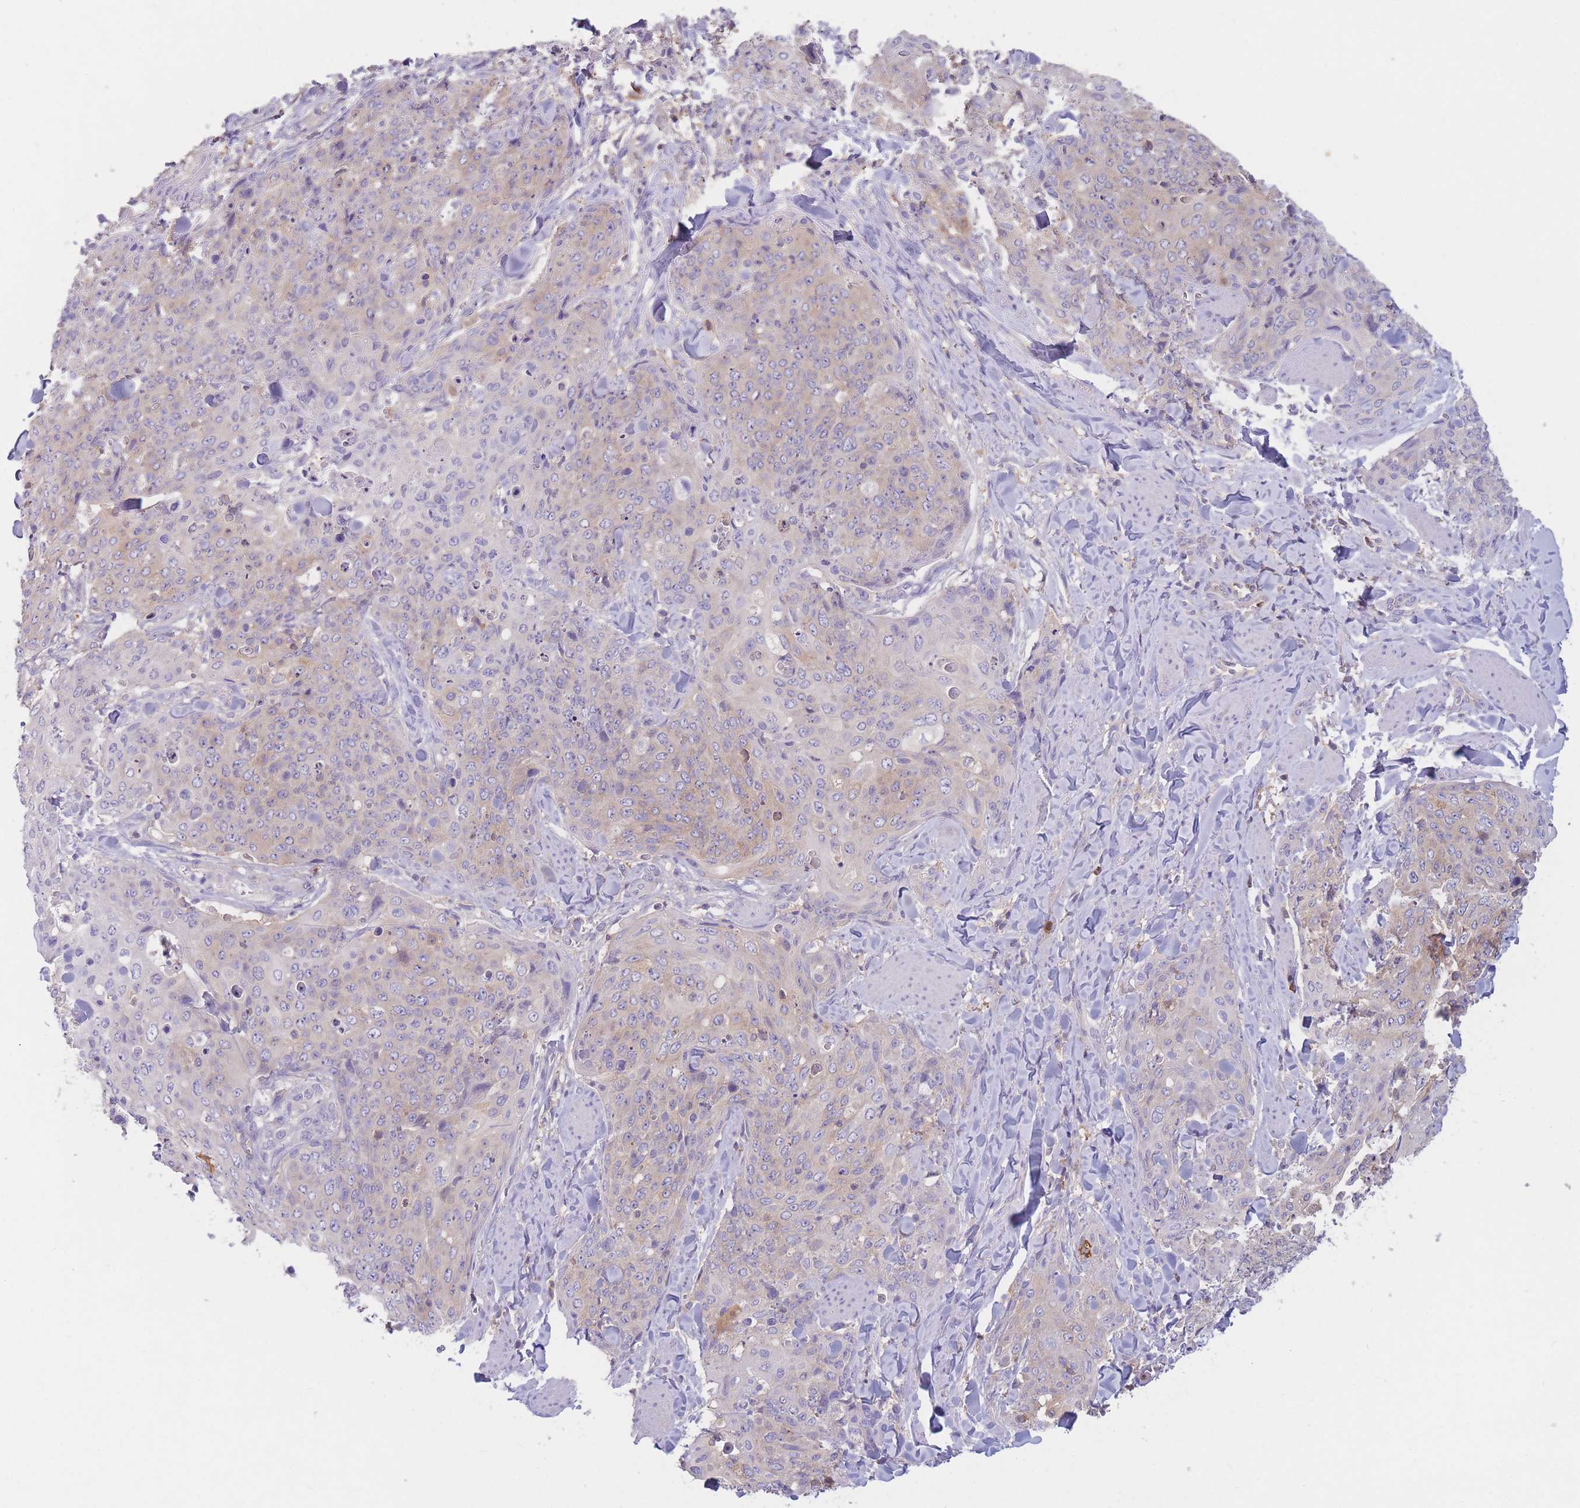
{"staining": {"intensity": "weak", "quantity": "<25%", "location": "cytoplasmic/membranous"}, "tissue": "skin cancer", "cell_type": "Tumor cells", "image_type": "cancer", "snomed": [{"axis": "morphology", "description": "Squamous cell carcinoma, NOS"}, {"axis": "topography", "description": "Skin"}, {"axis": "topography", "description": "Vulva"}], "caption": "There is no significant positivity in tumor cells of squamous cell carcinoma (skin).", "gene": "ST3GAL4", "patient": {"sex": "female", "age": 85}}